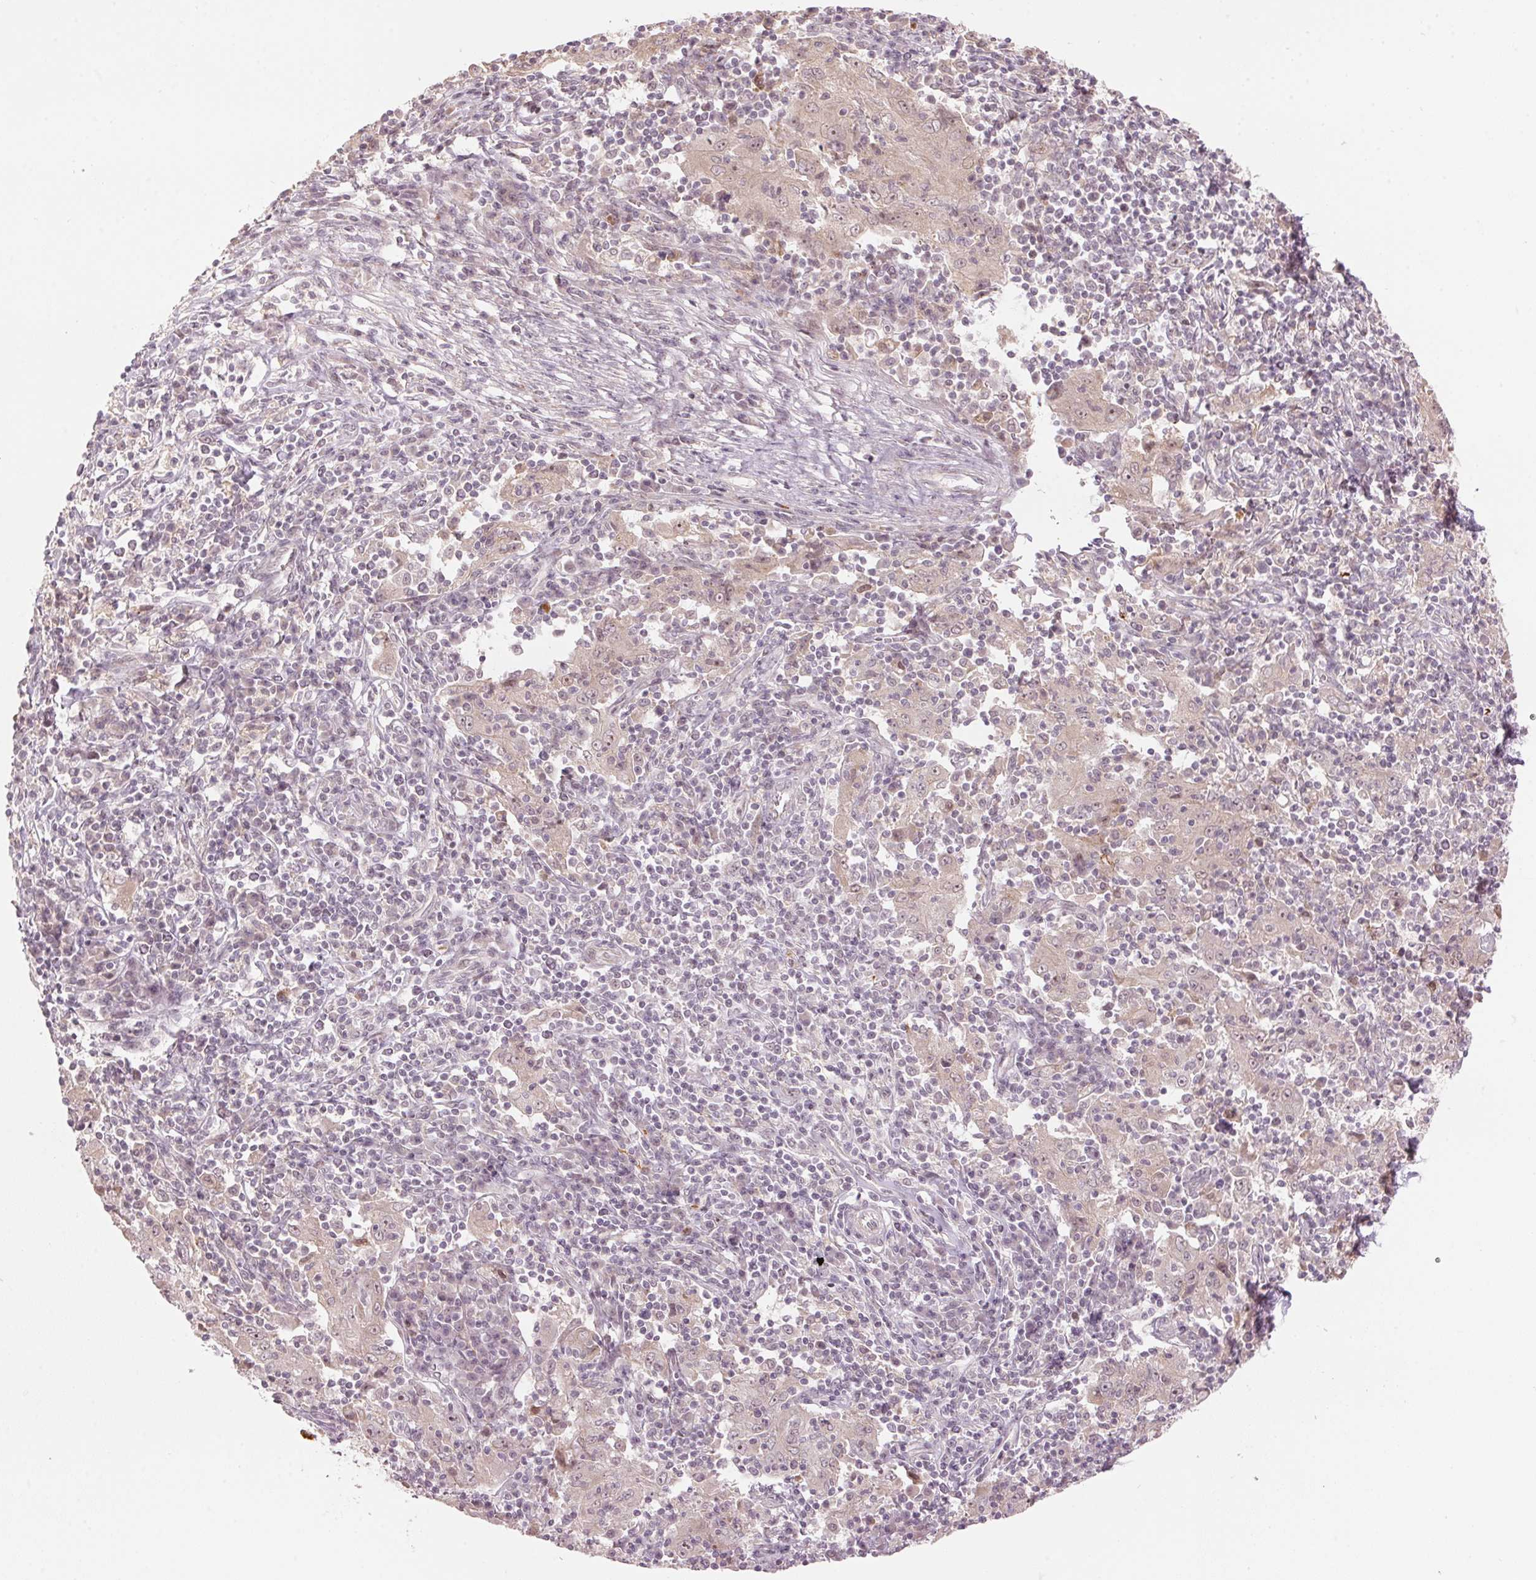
{"staining": {"intensity": "weak", "quantity": "<25%", "location": "cytoplasmic/membranous,nuclear"}, "tissue": "pancreatic cancer", "cell_type": "Tumor cells", "image_type": "cancer", "snomed": [{"axis": "morphology", "description": "Adenocarcinoma, NOS"}, {"axis": "topography", "description": "Pancreas"}], "caption": "The photomicrograph shows no staining of tumor cells in adenocarcinoma (pancreatic).", "gene": "TMED6", "patient": {"sex": "male", "age": 63}}